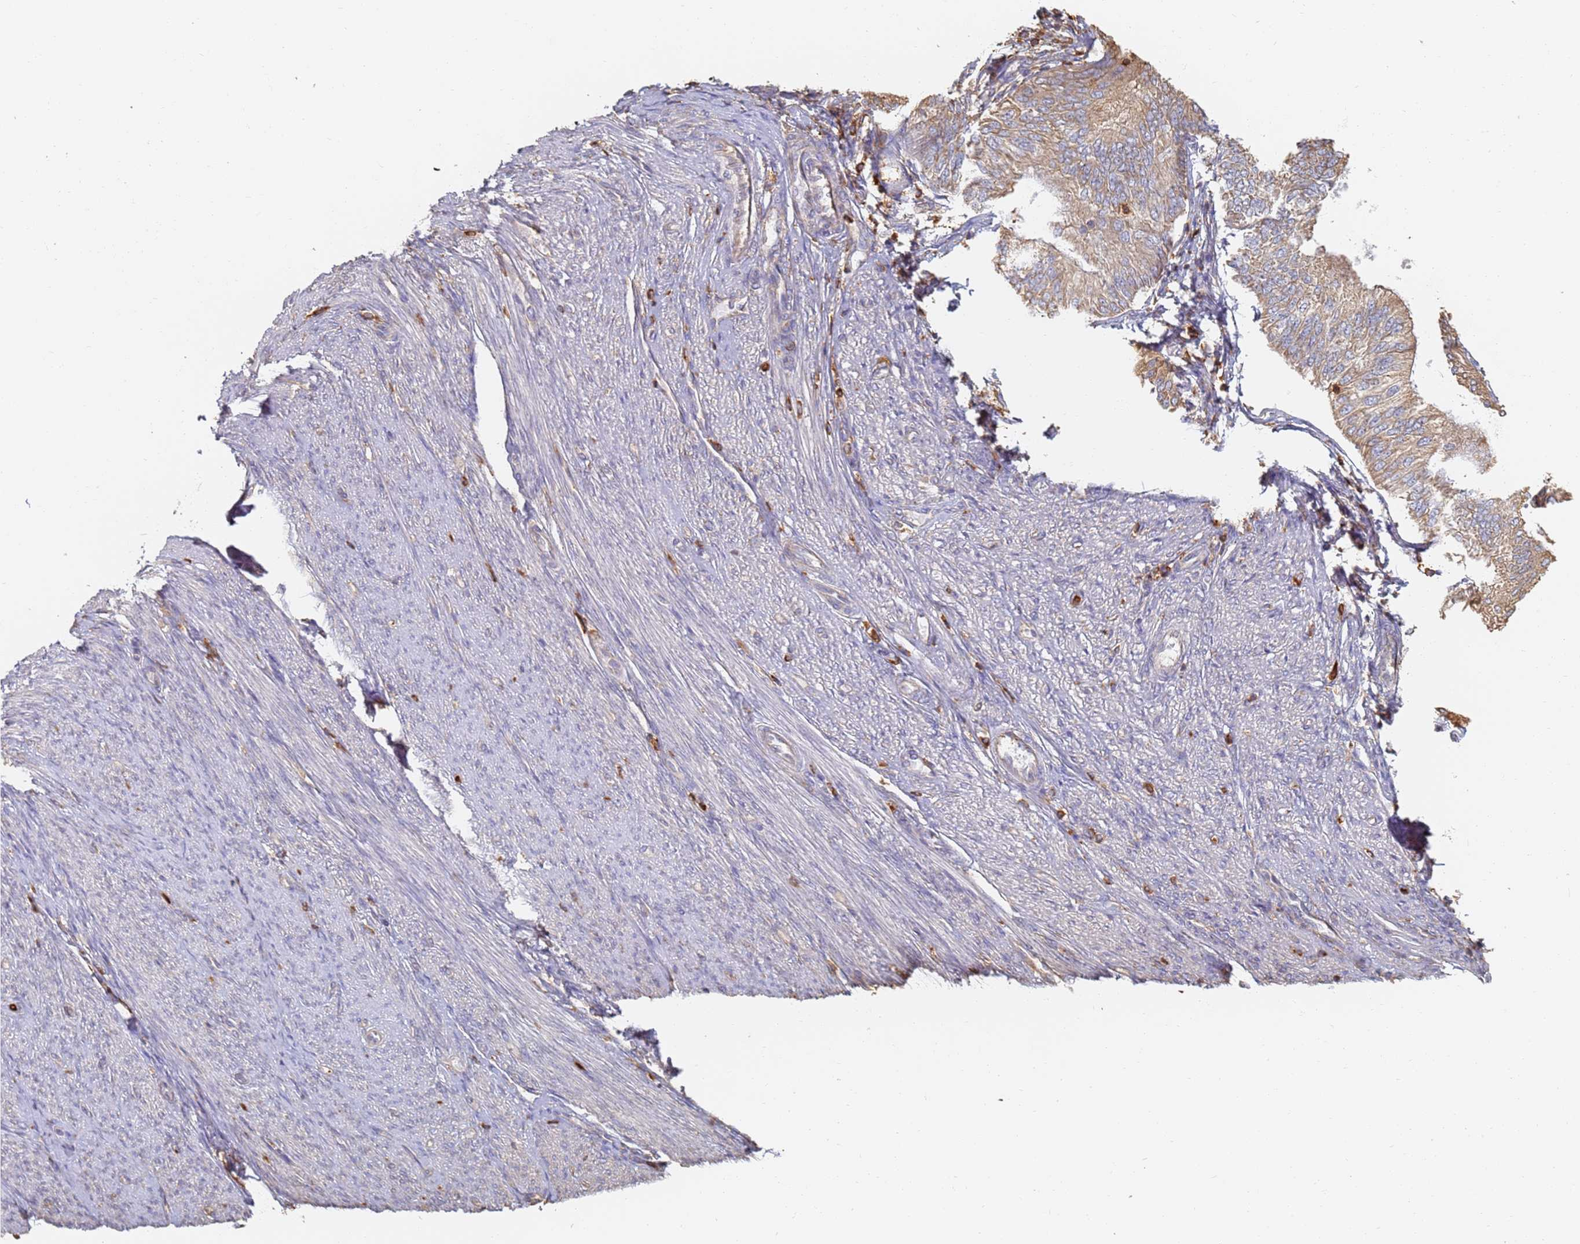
{"staining": {"intensity": "weak", "quantity": ">75%", "location": "cytoplasmic/membranous"}, "tissue": "endometrial cancer", "cell_type": "Tumor cells", "image_type": "cancer", "snomed": [{"axis": "morphology", "description": "Adenocarcinoma, NOS"}, {"axis": "topography", "description": "Endometrium"}], "caption": "Weak cytoplasmic/membranous expression is identified in approximately >75% of tumor cells in adenocarcinoma (endometrial).", "gene": "BIN2", "patient": {"sex": "female", "age": 58}}